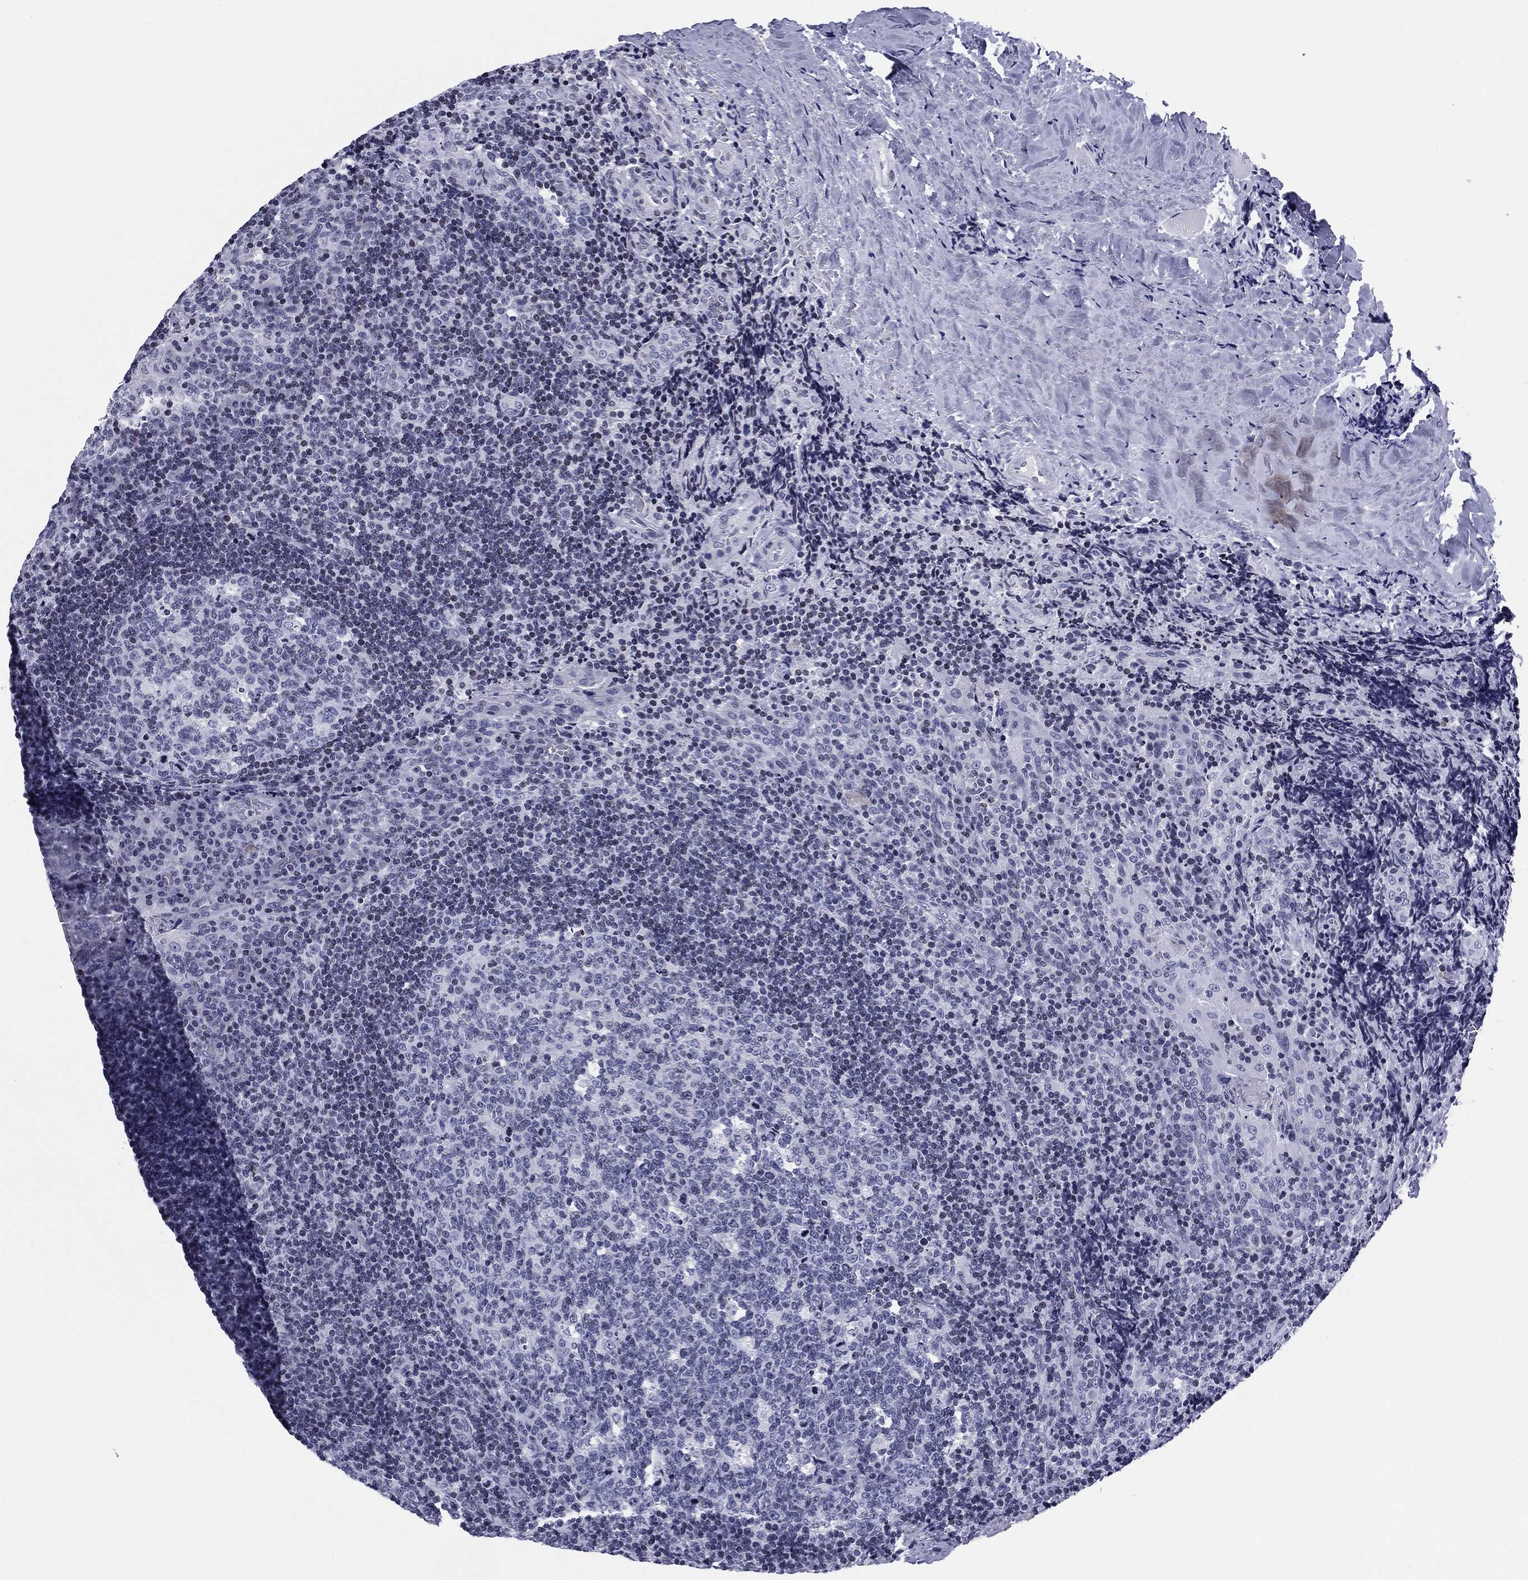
{"staining": {"intensity": "negative", "quantity": "none", "location": "none"}, "tissue": "tonsil", "cell_type": "Germinal center cells", "image_type": "normal", "snomed": [{"axis": "morphology", "description": "Normal tissue, NOS"}, {"axis": "topography", "description": "Tonsil"}], "caption": "This is an IHC image of benign human tonsil. There is no staining in germinal center cells.", "gene": "CCDC144A", "patient": {"sex": "male", "age": 17}}